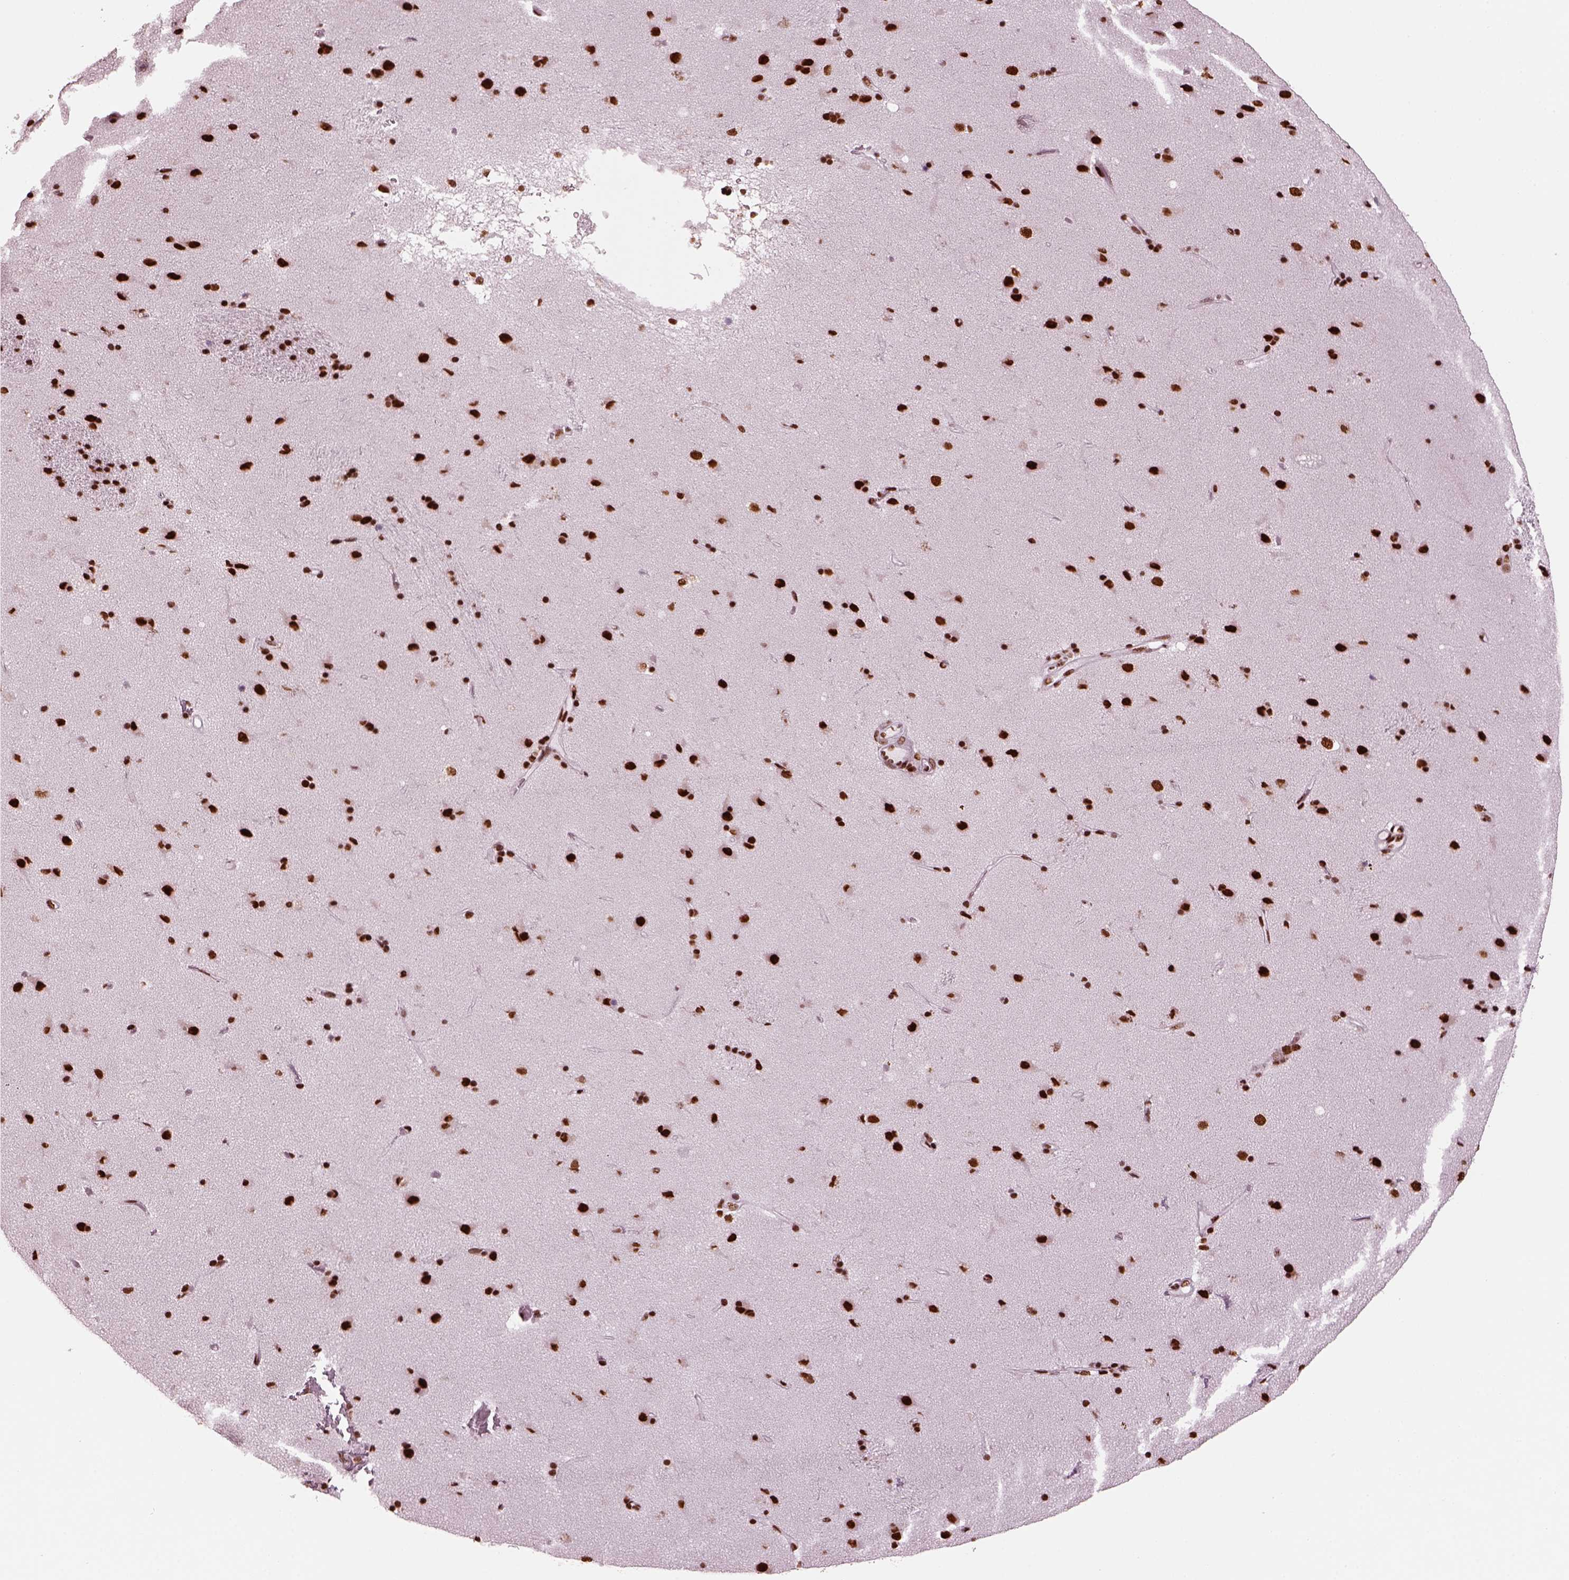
{"staining": {"intensity": "strong", "quantity": ">75%", "location": "nuclear"}, "tissue": "caudate", "cell_type": "Glial cells", "image_type": "normal", "snomed": [{"axis": "morphology", "description": "Normal tissue, NOS"}, {"axis": "topography", "description": "Lateral ventricle wall"}], "caption": "This is a histology image of immunohistochemistry staining of benign caudate, which shows strong staining in the nuclear of glial cells.", "gene": "CBFA2T3", "patient": {"sex": "female", "age": 71}}